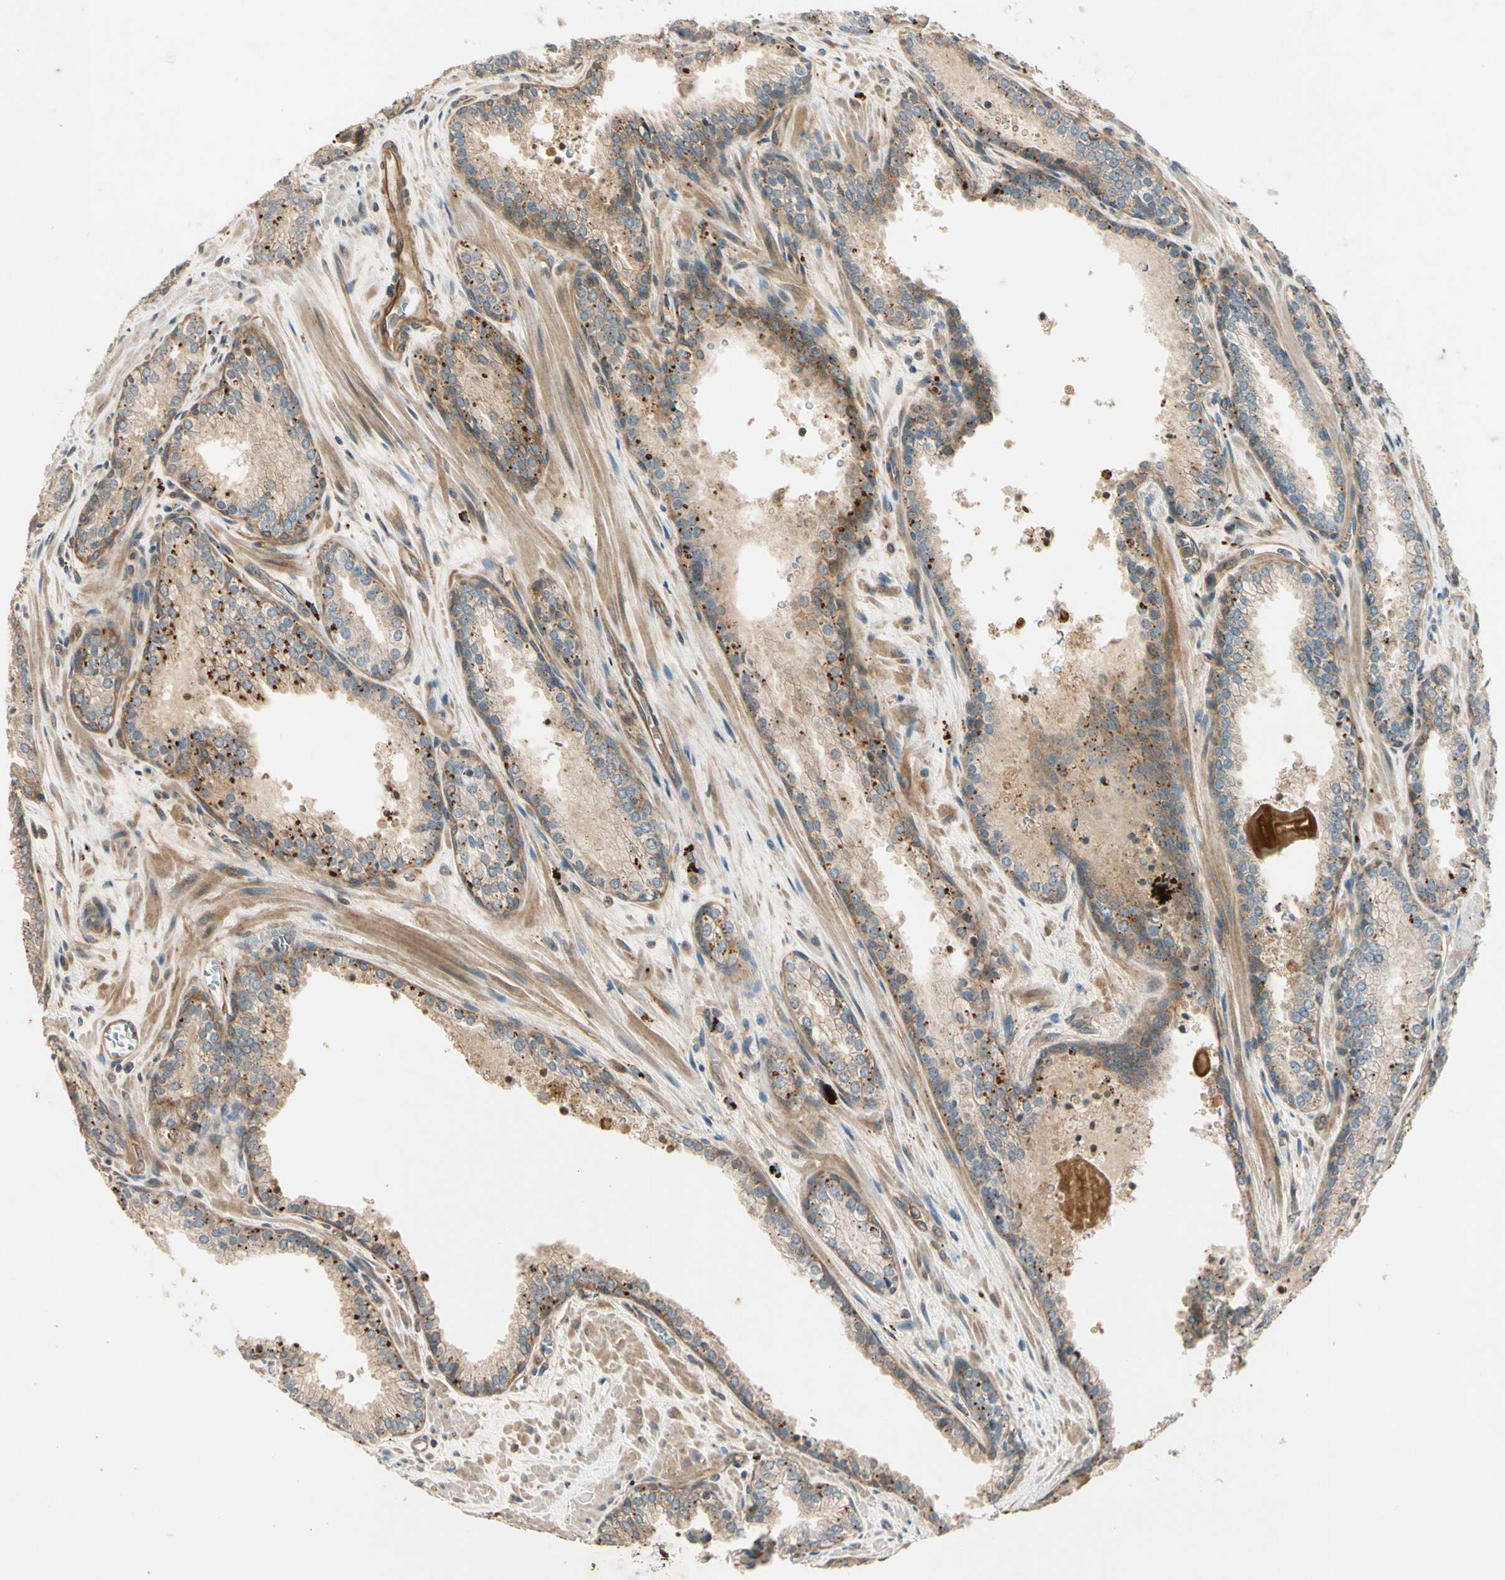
{"staining": {"intensity": "weak", "quantity": ">75%", "location": "cytoplasmic/membranous"}, "tissue": "prostate cancer", "cell_type": "Tumor cells", "image_type": "cancer", "snomed": [{"axis": "morphology", "description": "Adenocarcinoma, Low grade"}, {"axis": "topography", "description": "Prostate"}], "caption": "Immunohistochemistry (IHC) of prostate low-grade adenocarcinoma exhibits low levels of weak cytoplasmic/membranous positivity in approximately >75% of tumor cells.", "gene": "ROCK2", "patient": {"sex": "male", "age": 60}}